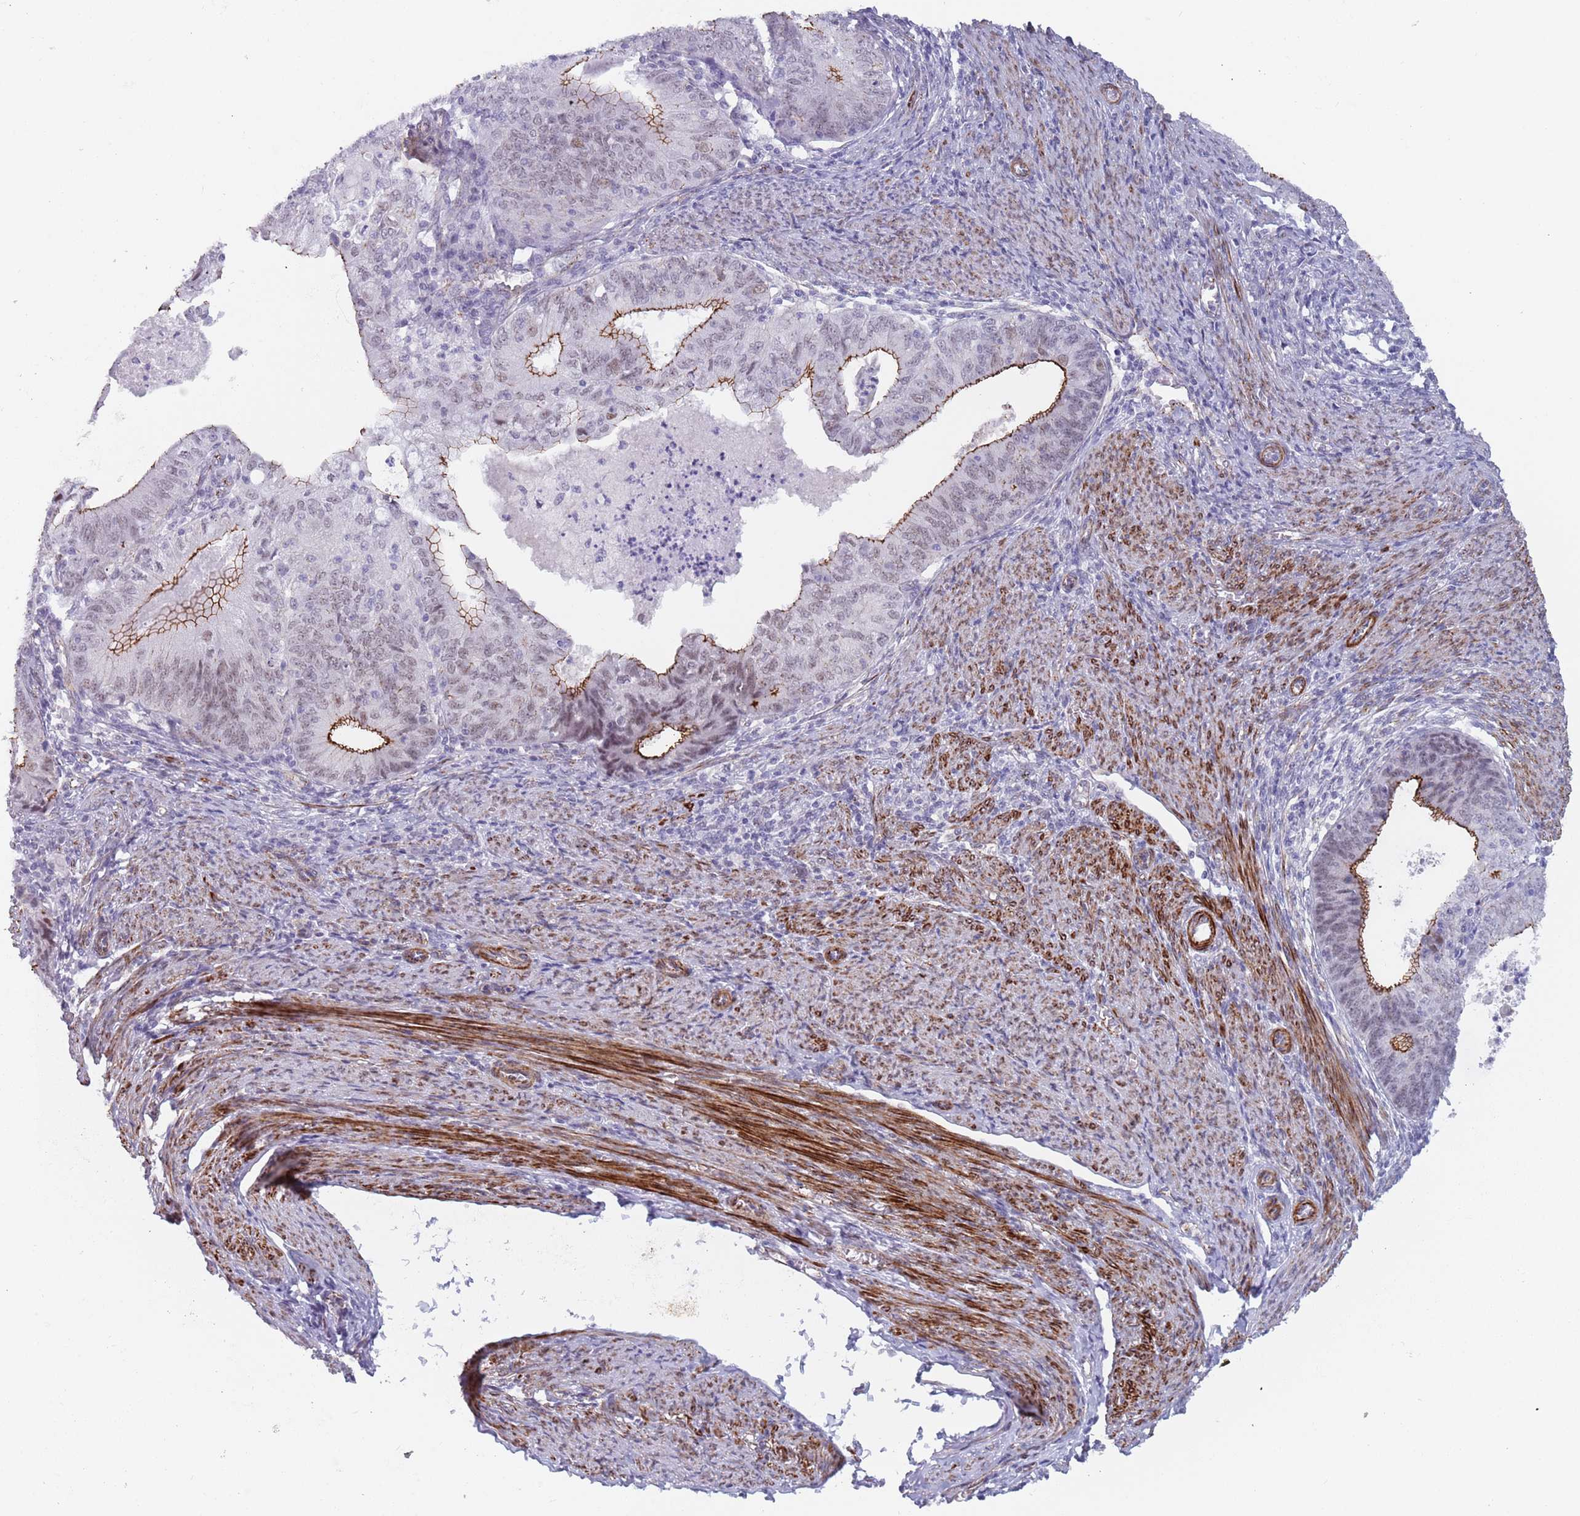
{"staining": {"intensity": "moderate", "quantity": "25%-75%", "location": "cytoplasmic/membranous"}, "tissue": "endometrial cancer", "cell_type": "Tumor cells", "image_type": "cancer", "snomed": [{"axis": "morphology", "description": "Adenocarcinoma, NOS"}, {"axis": "topography", "description": "Endometrium"}], "caption": "This is a photomicrograph of IHC staining of endometrial adenocarcinoma, which shows moderate positivity in the cytoplasmic/membranous of tumor cells.", "gene": "OR5A2", "patient": {"sex": "female", "age": 57}}